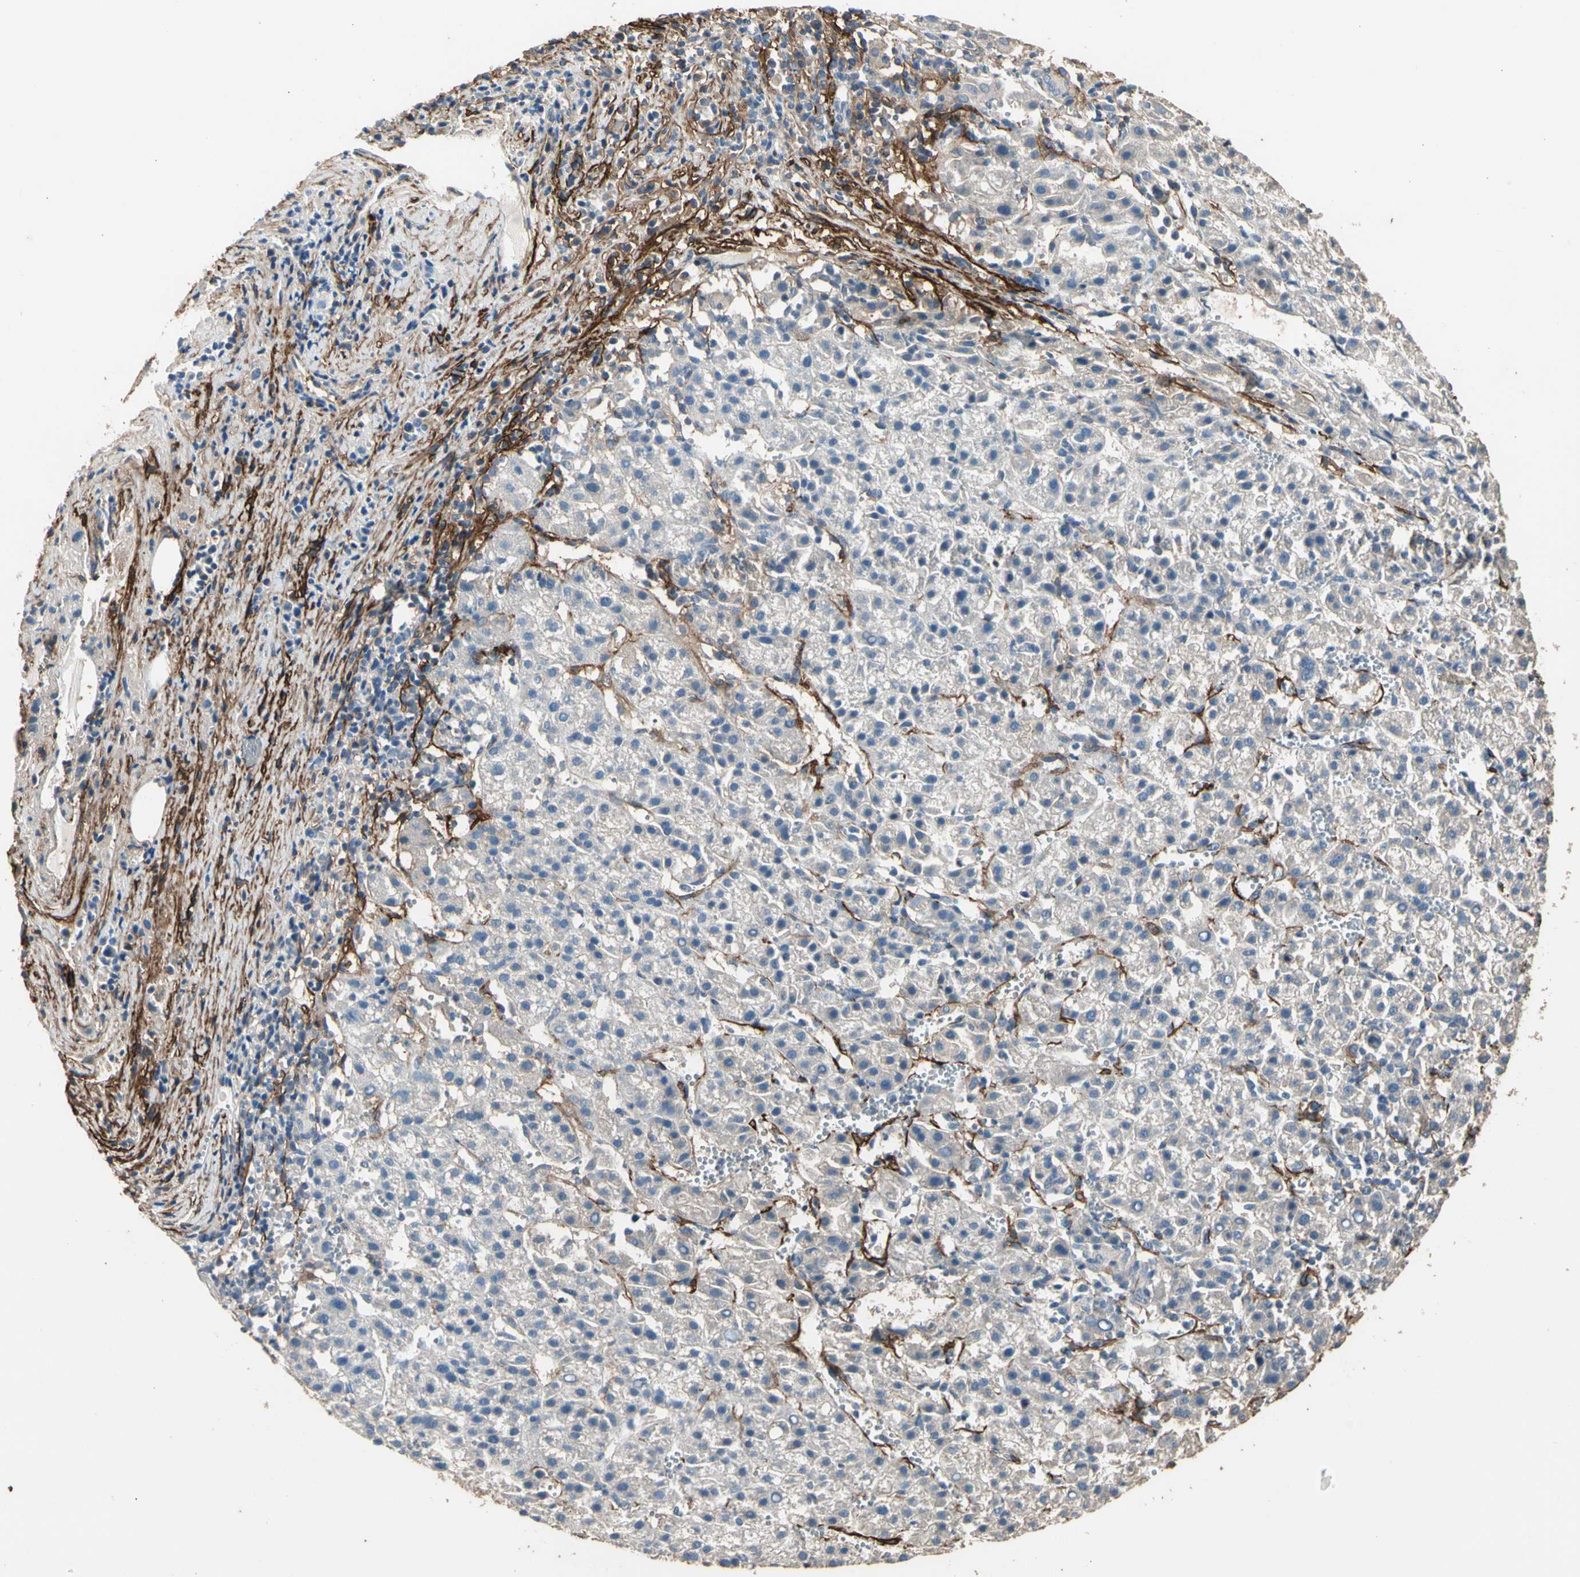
{"staining": {"intensity": "negative", "quantity": "none", "location": "none"}, "tissue": "liver cancer", "cell_type": "Tumor cells", "image_type": "cancer", "snomed": [{"axis": "morphology", "description": "Carcinoma, Hepatocellular, NOS"}, {"axis": "topography", "description": "Liver"}], "caption": "Photomicrograph shows no protein staining in tumor cells of liver cancer (hepatocellular carcinoma) tissue. (DAB (3,3'-diaminobenzidine) immunohistochemistry, high magnification).", "gene": "SUSD2", "patient": {"sex": "female", "age": 58}}